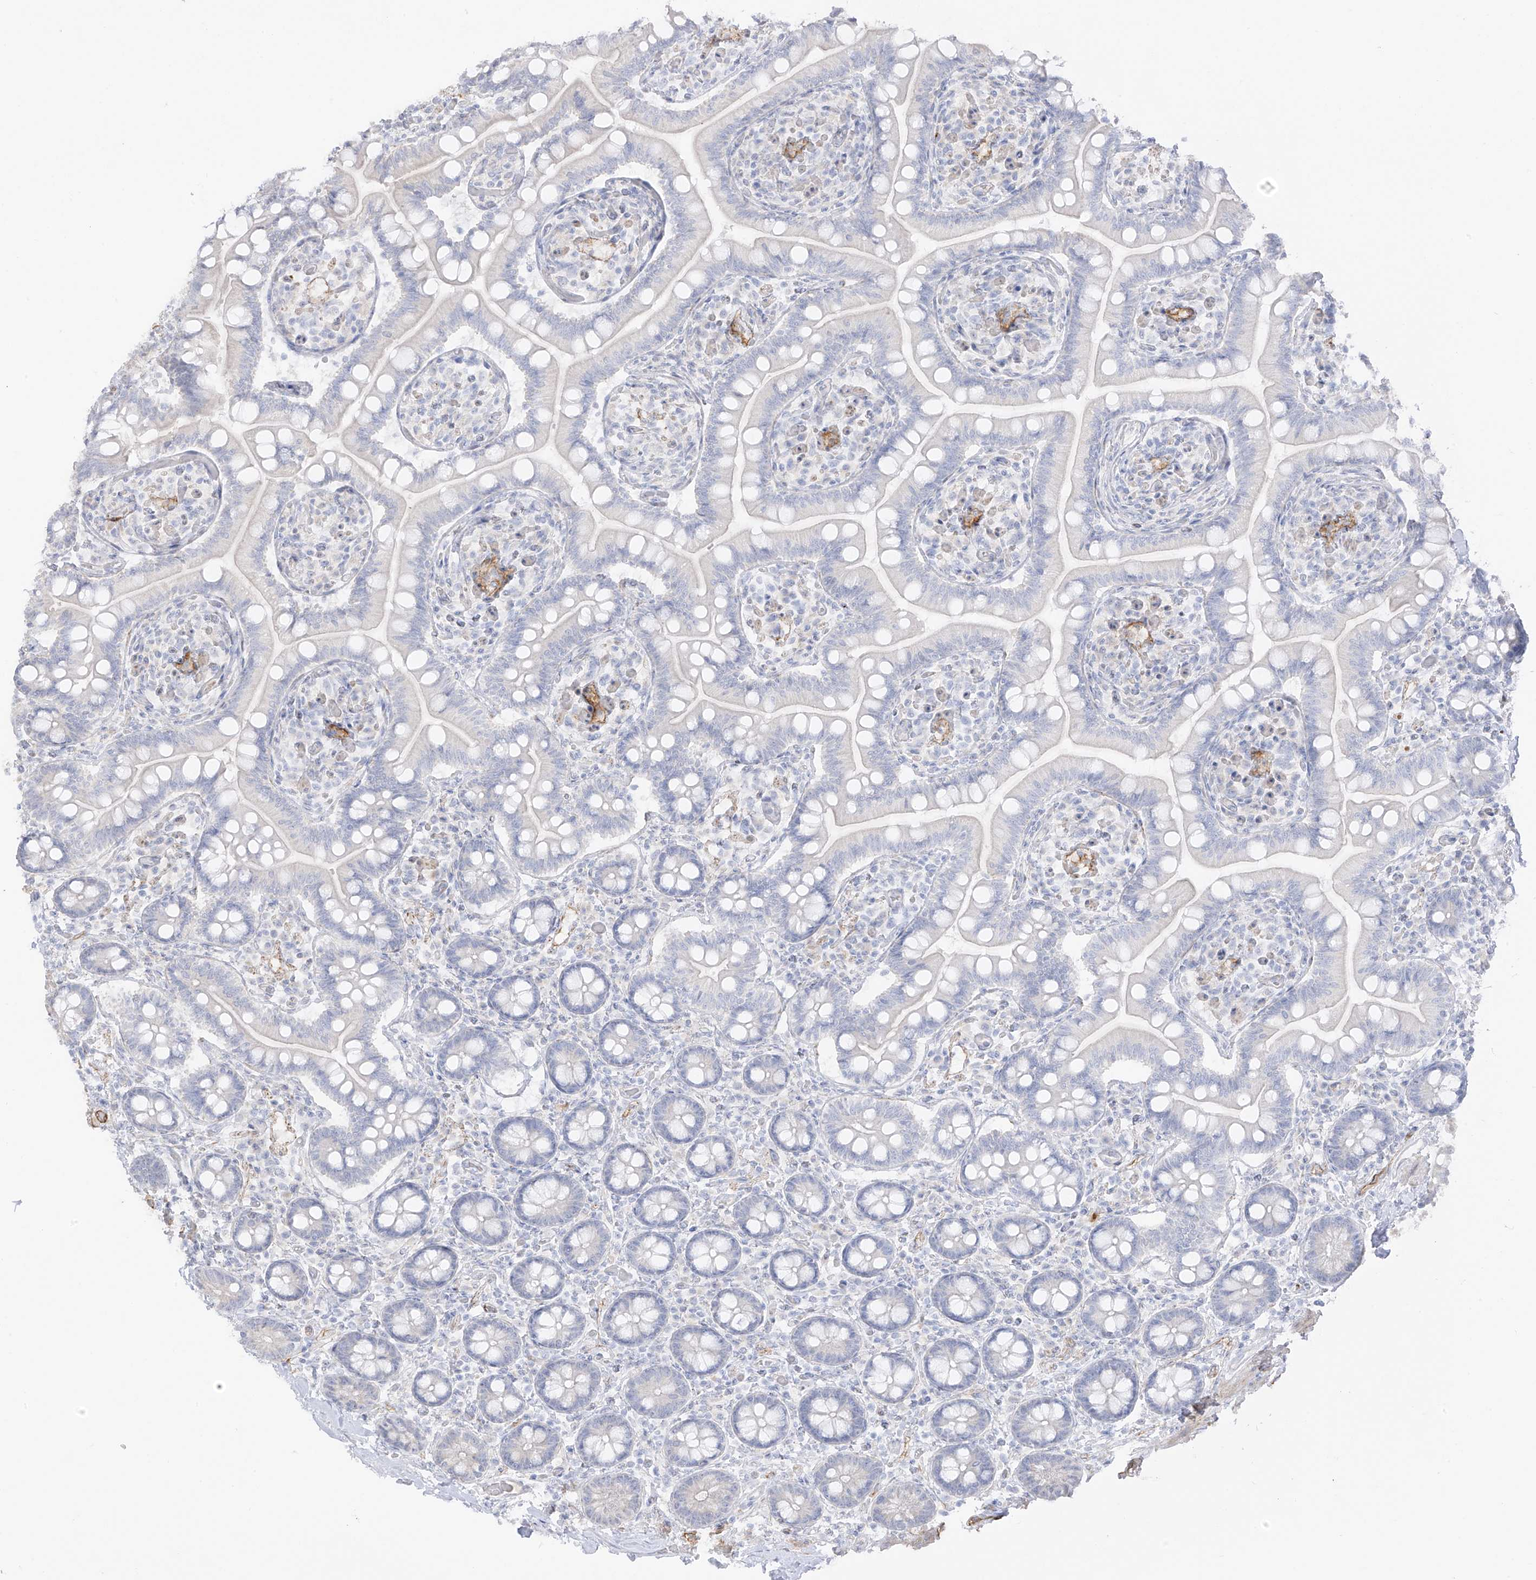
{"staining": {"intensity": "negative", "quantity": "none", "location": "none"}, "tissue": "small intestine", "cell_type": "Glandular cells", "image_type": "normal", "snomed": [{"axis": "morphology", "description": "Normal tissue, NOS"}, {"axis": "topography", "description": "Small intestine"}], "caption": "IHC photomicrograph of unremarkable small intestine: human small intestine stained with DAB shows no significant protein expression in glandular cells.", "gene": "C11orf87", "patient": {"sex": "female", "age": 64}}